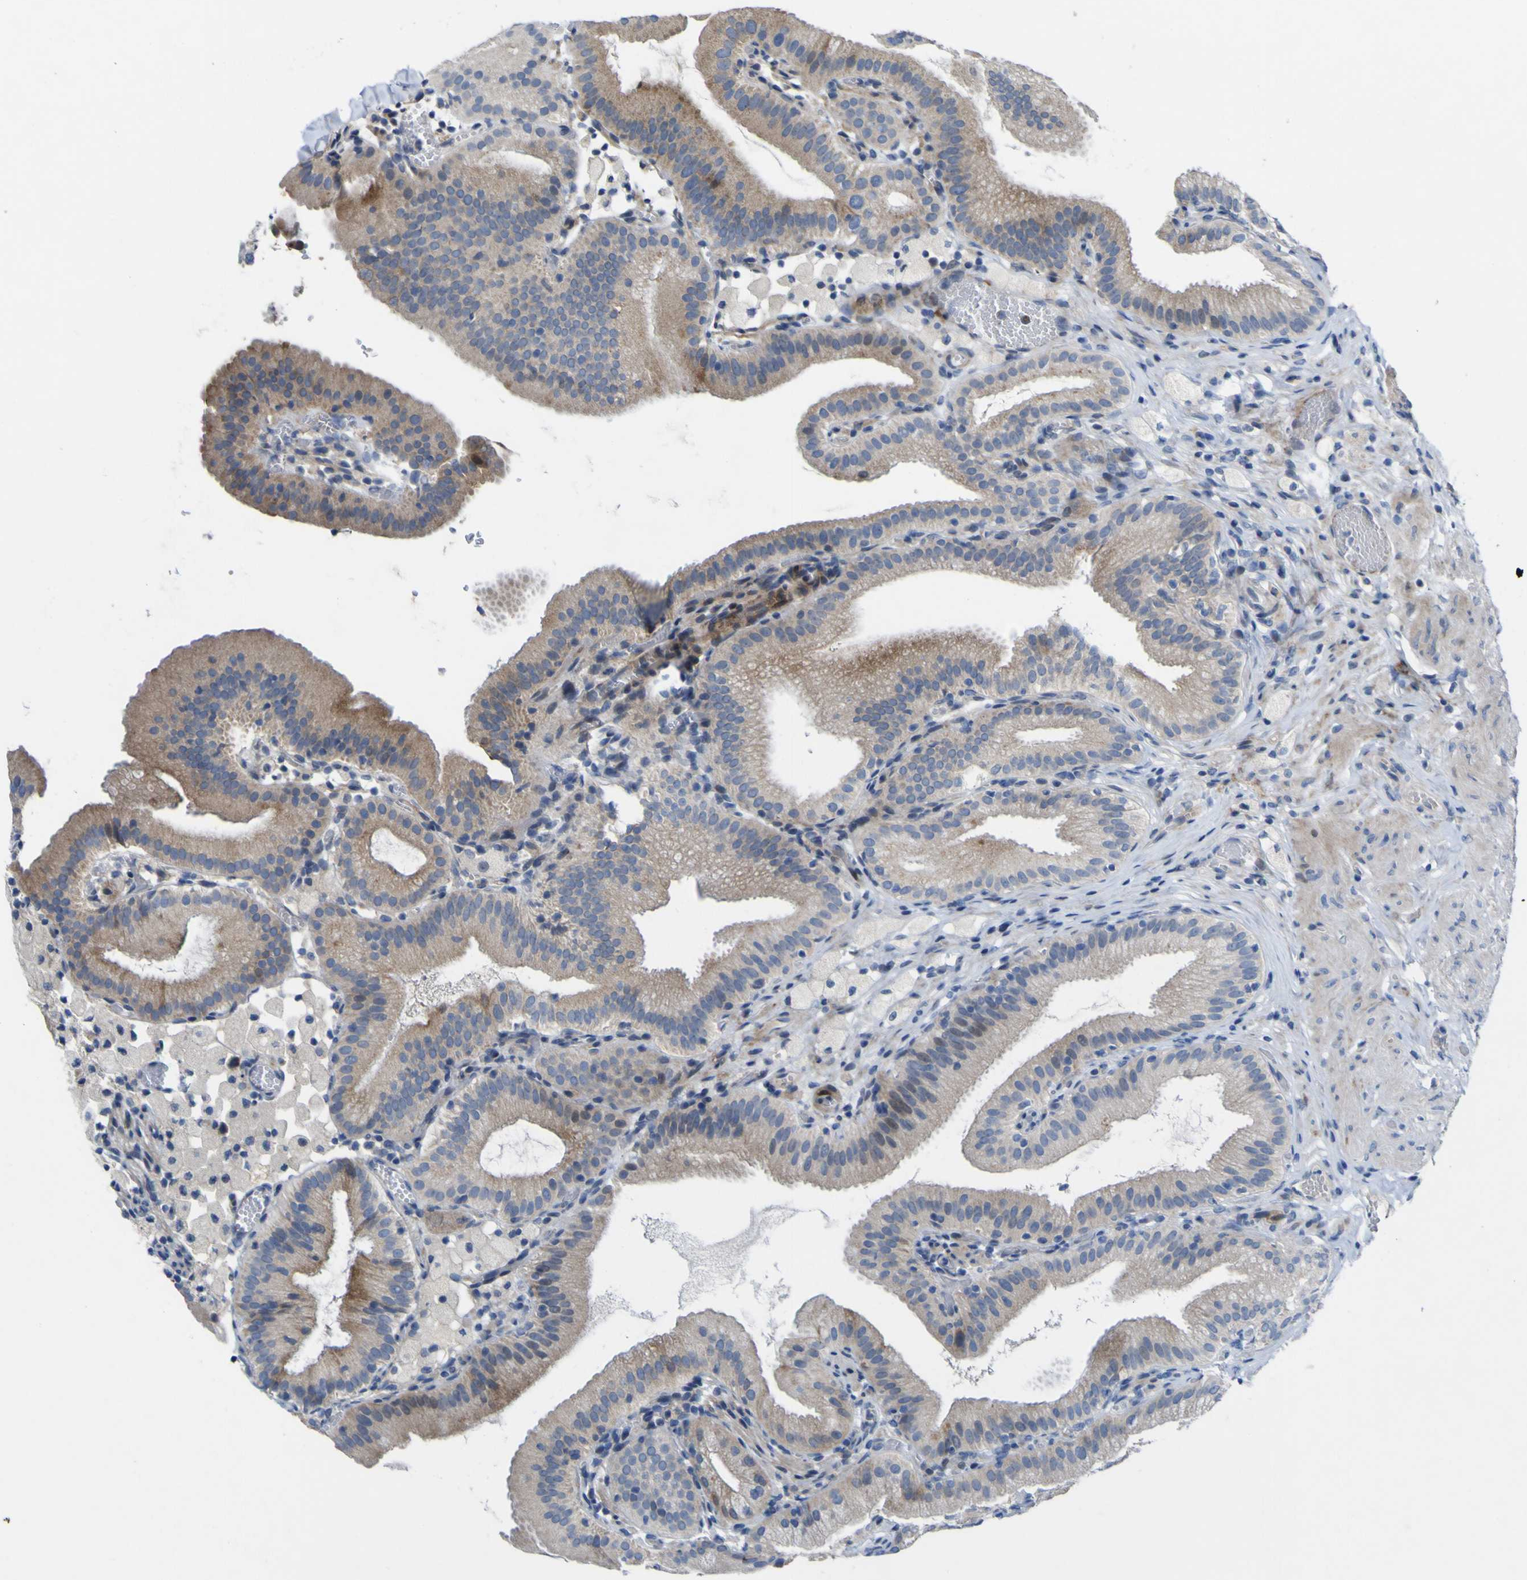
{"staining": {"intensity": "moderate", "quantity": "<25%", "location": "cytoplasmic/membranous"}, "tissue": "gallbladder", "cell_type": "Glandular cells", "image_type": "normal", "snomed": [{"axis": "morphology", "description": "Normal tissue, NOS"}, {"axis": "topography", "description": "Gallbladder"}], "caption": "A histopathology image of human gallbladder stained for a protein shows moderate cytoplasmic/membranous brown staining in glandular cells.", "gene": "NAV1", "patient": {"sex": "male", "age": 54}}